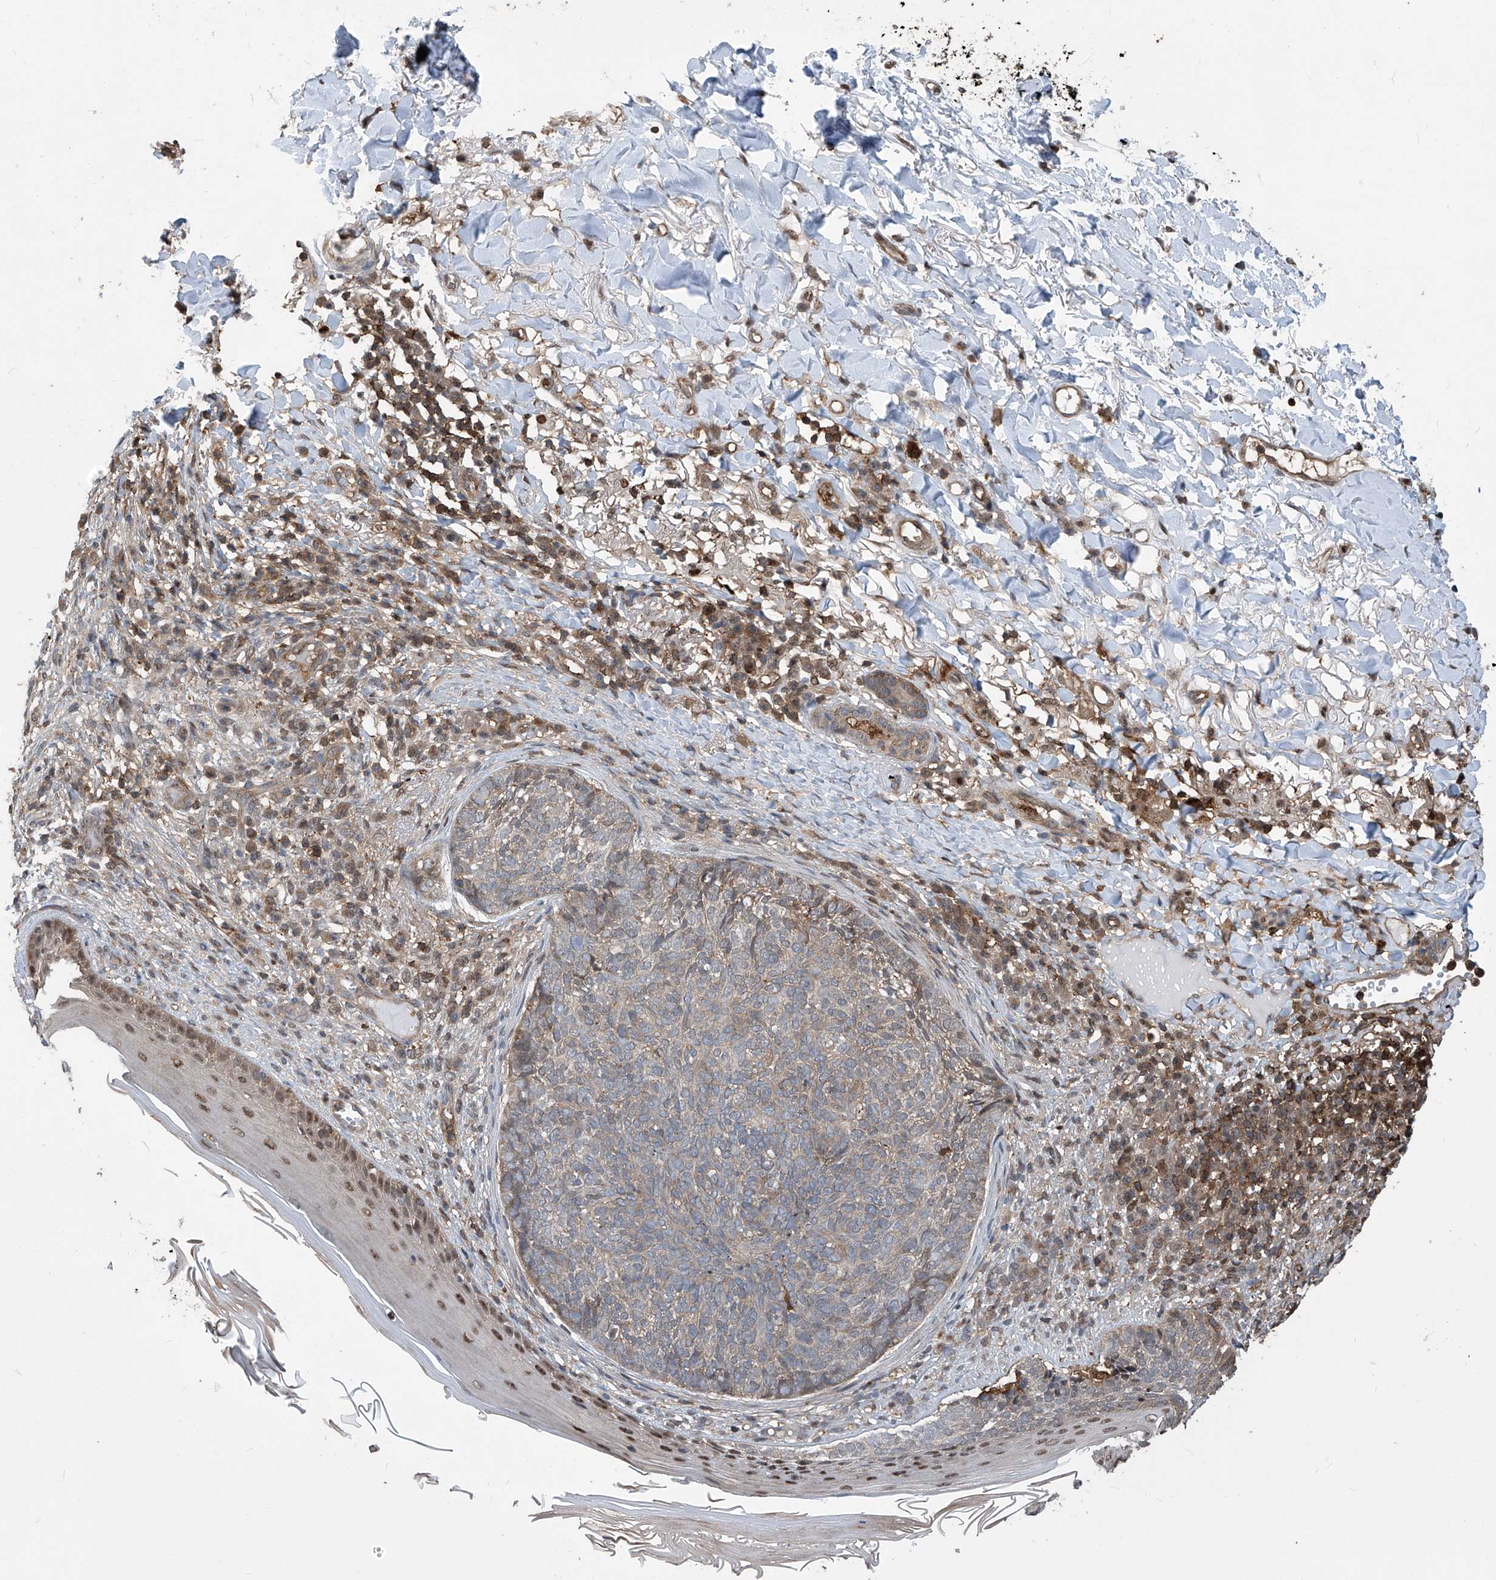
{"staining": {"intensity": "moderate", "quantity": "<25%", "location": "cytoplasmic/membranous"}, "tissue": "skin cancer", "cell_type": "Tumor cells", "image_type": "cancer", "snomed": [{"axis": "morphology", "description": "Basal cell carcinoma"}, {"axis": "topography", "description": "Skin"}], "caption": "Immunohistochemical staining of human skin cancer reveals low levels of moderate cytoplasmic/membranous protein positivity in approximately <25% of tumor cells.", "gene": "PSMB1", "patient": {"sex": "male", "age": 85}}